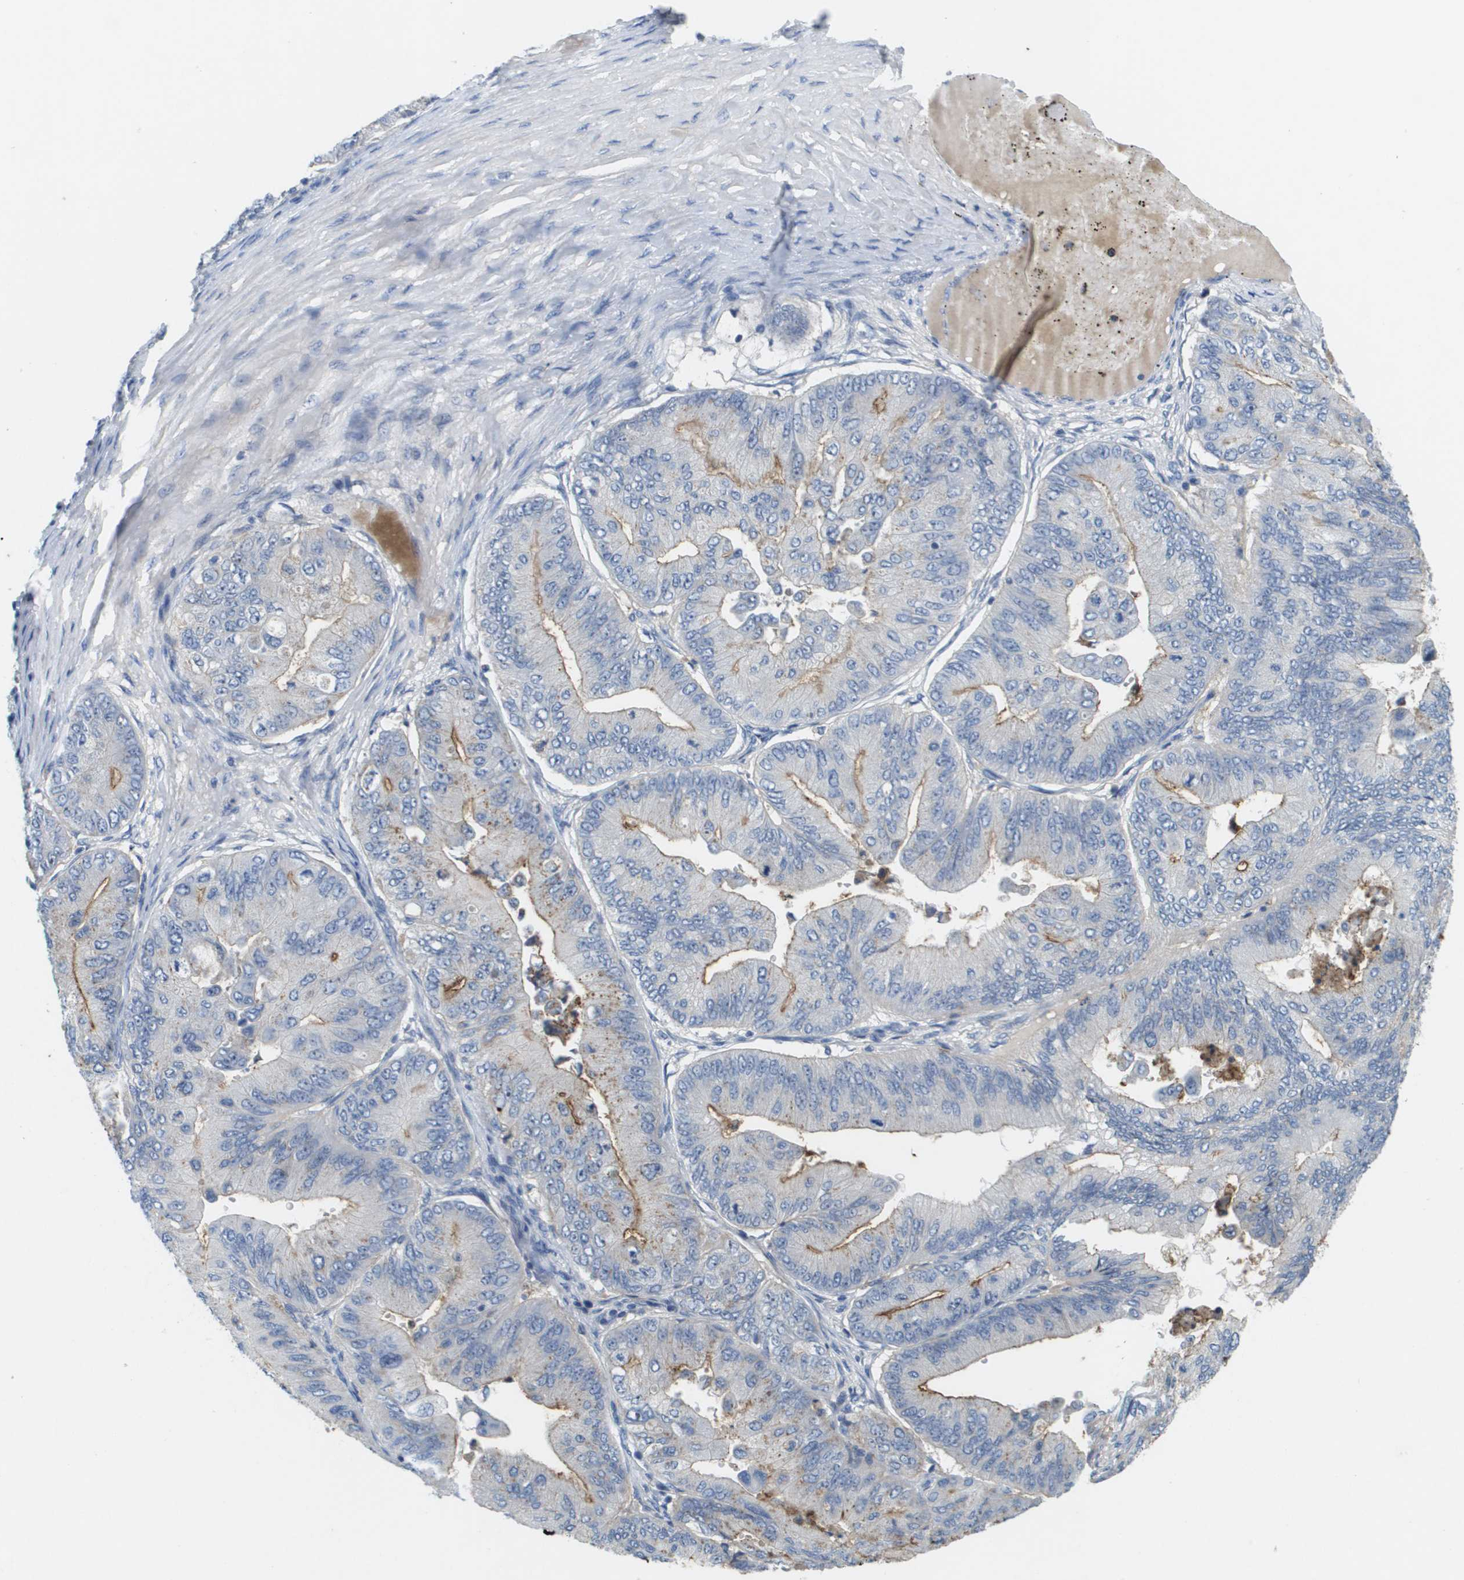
{"staining": {"intensity": "moderate", "quantity": "<25%", "location": "cytoplasmic/membranous"}, "tissue": "ovarian cancer", "cell_type": "Tumor cells", "image_type": "cancer", "snomed": [{"axis": "morphology", "description": "Cystadenocarcinoma, mucinous, NOS"}, {"axis": "topography", "description": "Ovary"}], "caption": "Protein staining by IHC demonstrates moderate cytoplasmic/membranous positivity in about <25% of tumor cells in ovarian mucinous cystadenocarcinoma. Using DAB (3,3'-diaminobenzidine) (brown) and hematoxylin (blue) stains, captured at high magnification using brightfield microscopy.", "gene": "LIPG", "patient": {"sex": "female", "age": 61}}